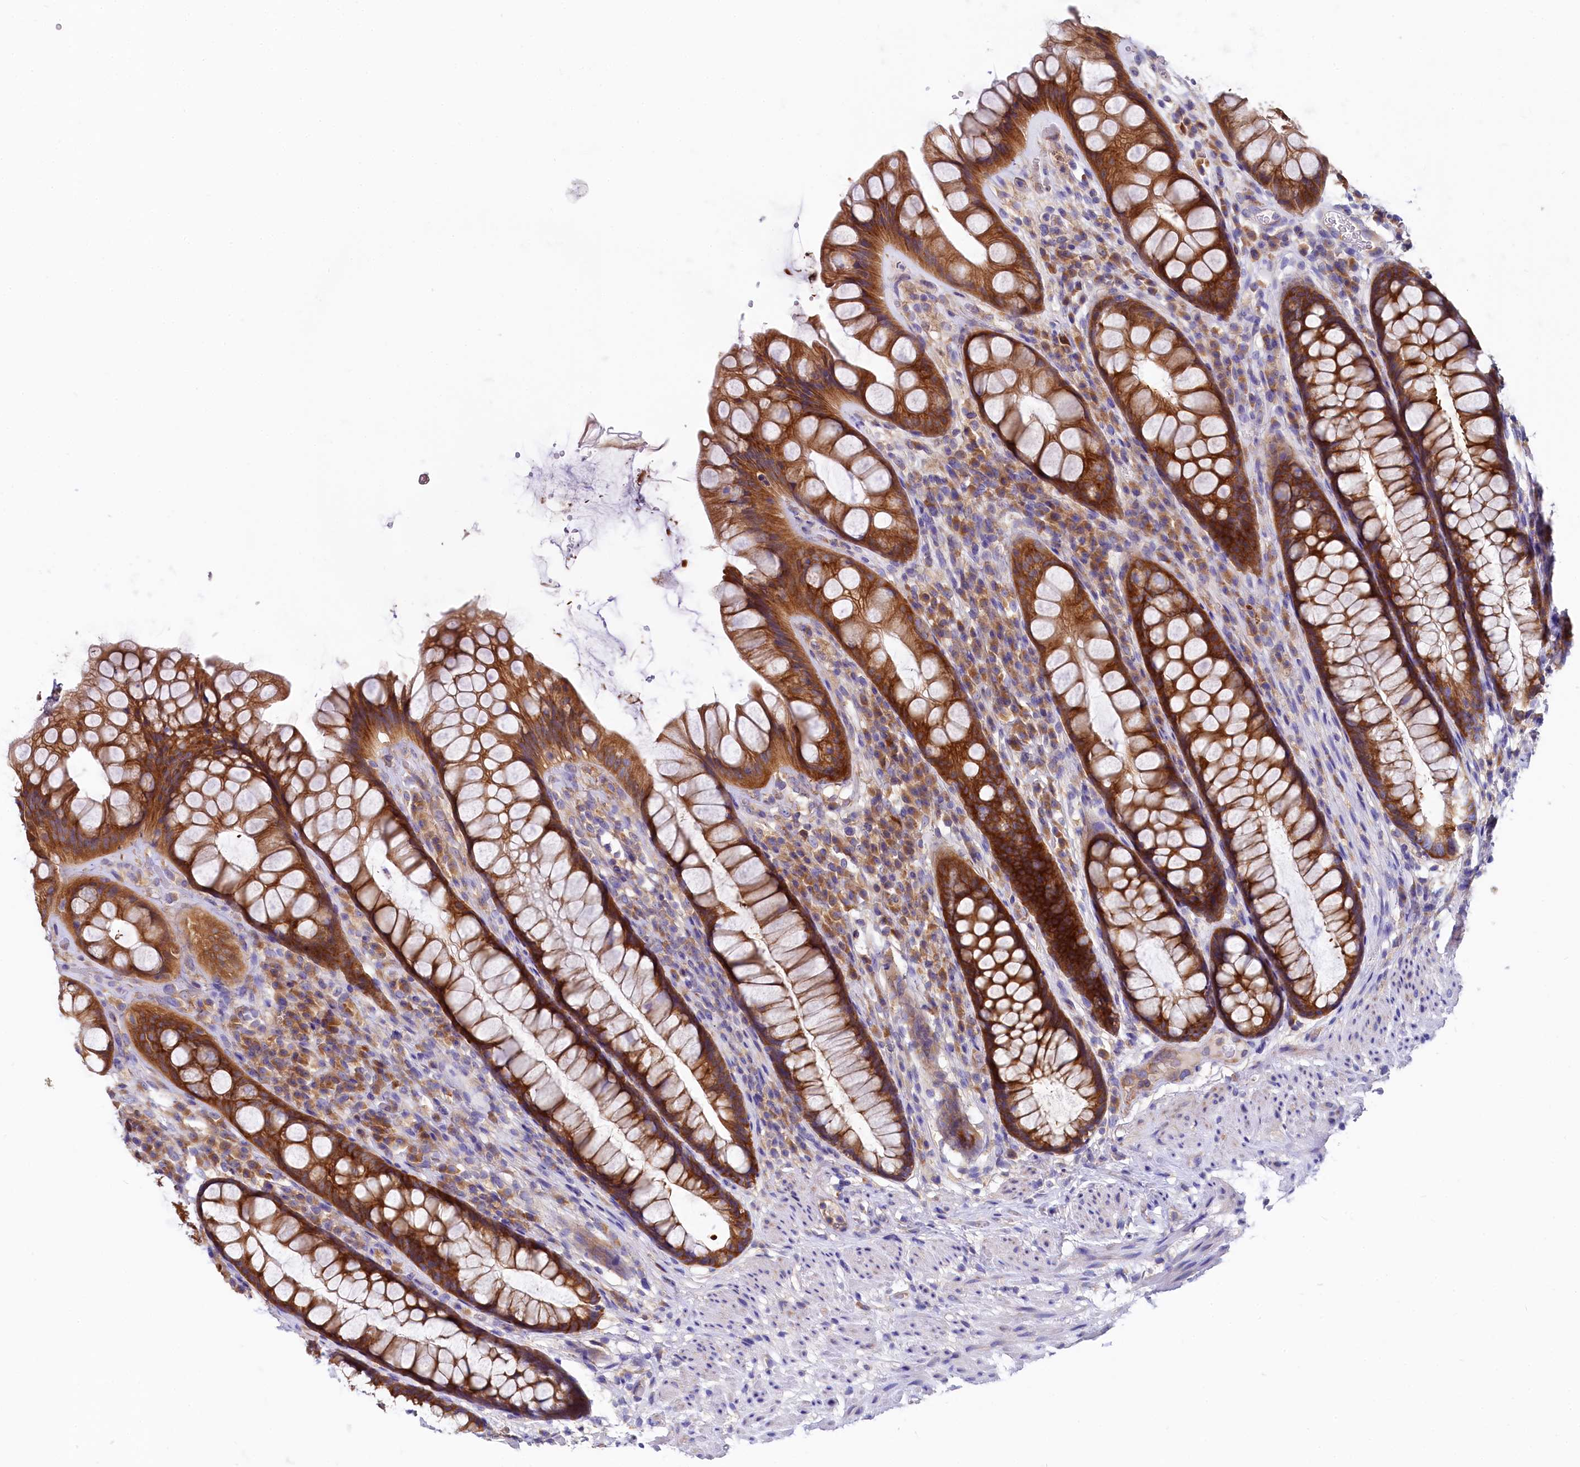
{"staining": {"intensity": "strong", "quantity": ">75%", "location": "cytoplasmic/membranous"}, "tissue": "rectum", "cell_type": "Glandular cells", "image_type": "normal", "snomed": [{"axis": "morphology", "description": "Normal tissue, NOS"}, {"axis": "topography", "description": "Rectum"}], "caption": "Immunohistochemistry (DAB (3,3'-diaminobenzidine)) staining of unremarkable human rectum displays strong cytoplasmic/membranous protein staining in about >75% of glandular cells. The staining was performed using DAB, with brown indicating positive protein expression. Nuclei are stained blue with hematoxylin.", "gene": "QARS1", "patient": {"sex": "male", "age": 74}}